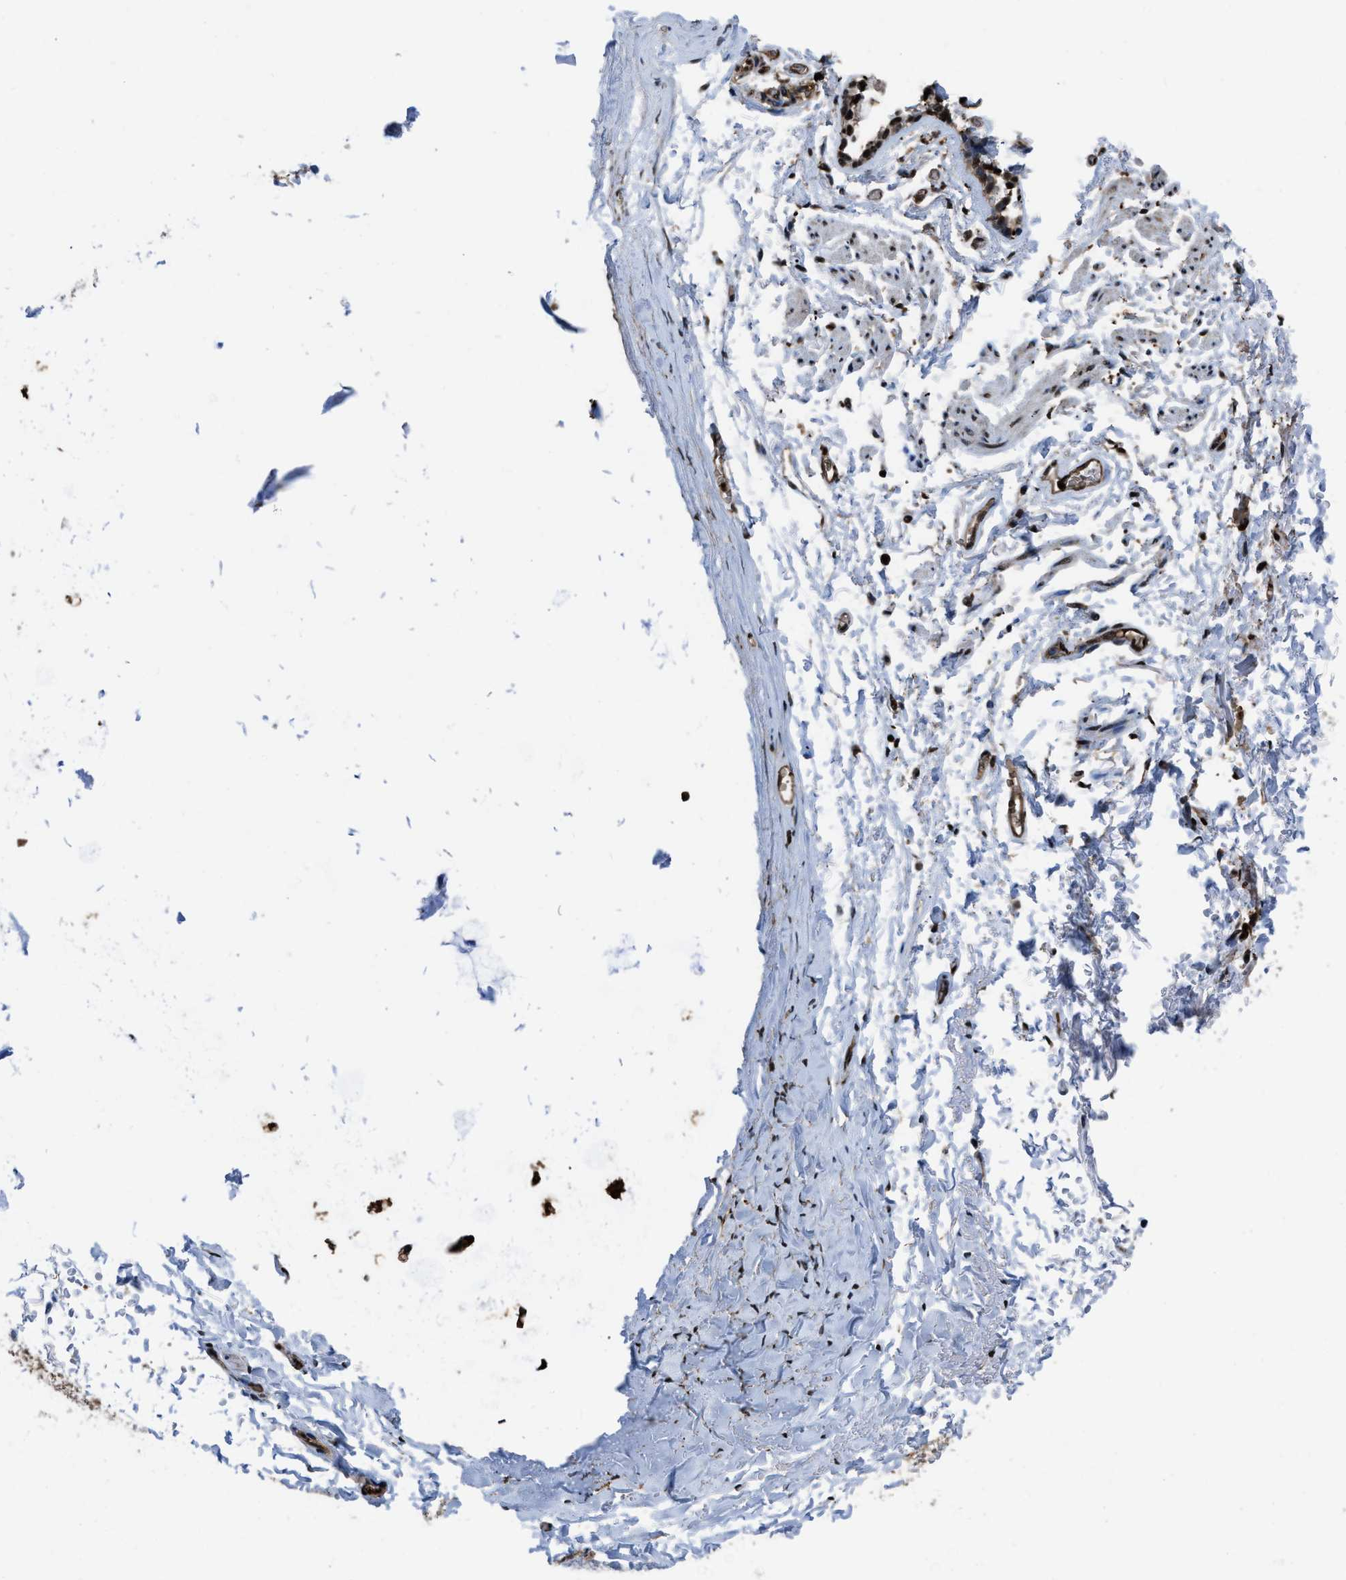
{"staining": {"intensity": "moderate", "quantity": "25%-75%", "location": "cytoplasmic/membranous,nuclear"}, "tissue": "soft tissue", "cell_type": "Fibroblasts", "image_type": "normal", "snomed": [{"axis": "morphology", "description": "Normal tissue, NOS"}, {"axis": "topography", "description": "Cartilage tissue"}, {"axis": "topography", "description": "Lung"}], "caption": "Protein staining of benign soft tissue demonstrates moderate cytoplasmic/membranous,nuclear staining in approximately 25%-75% of fibroblasts.", "gene": "FNTA", "patient": {"sex": "female", "age": 77}}